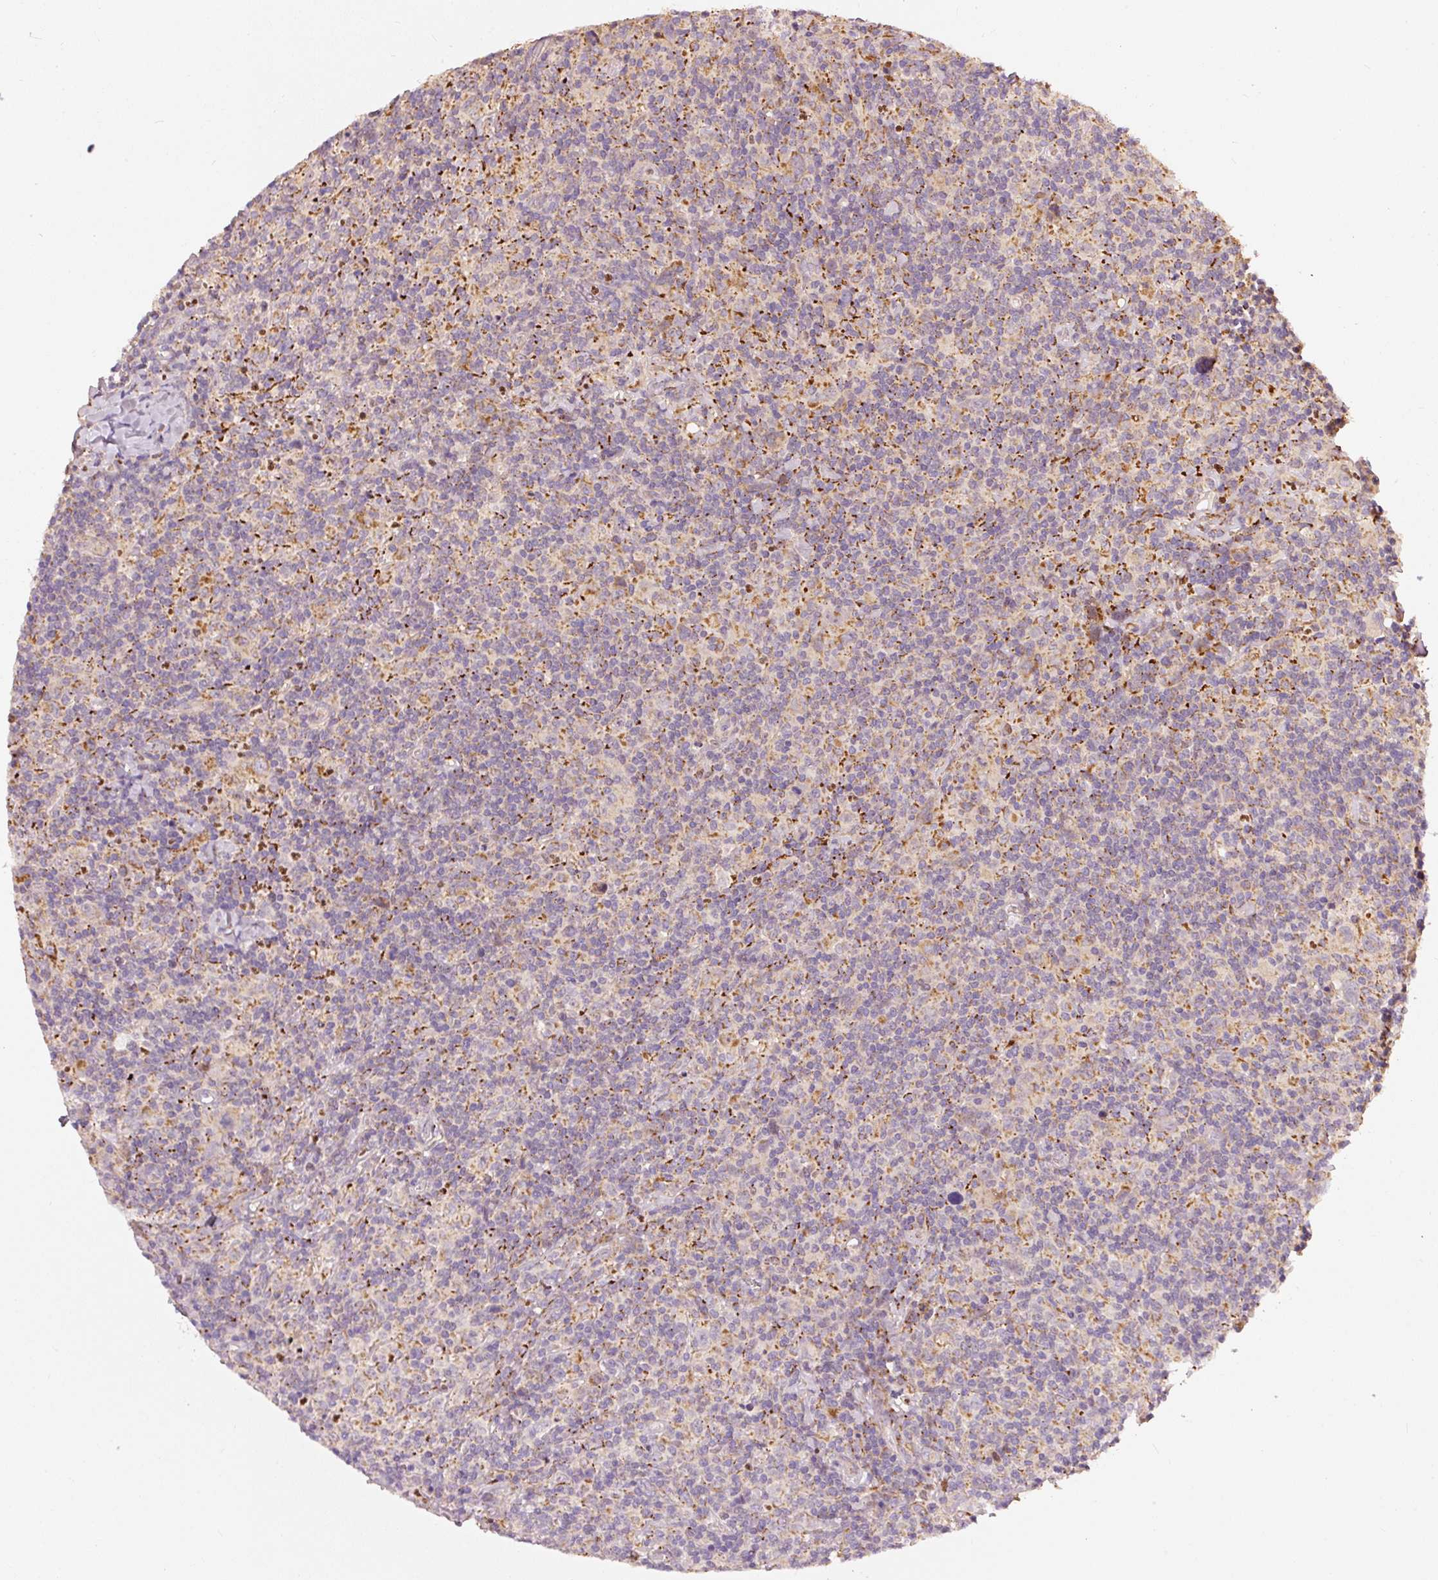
{"staining": {"intensity": "weak", "quantity": "25%-75%", "location": "cytoplasmic/membranous"}, "tissue": "lymphoma", "cell_type": "Tumor cells", "image_type": "cancer", "snomed": [{"axis": "morphology", "description": "Hodgkin's disease, NOS"}, {"axis": "topography", "description": "Lymph node"}], "caption": "A brown stain labels weak cytoplasmic/membranous staining of a protein in human lymphoma tumor cells.", "gene": "MTHFD1L", "patient": {"sex": "female", "age": 18}}